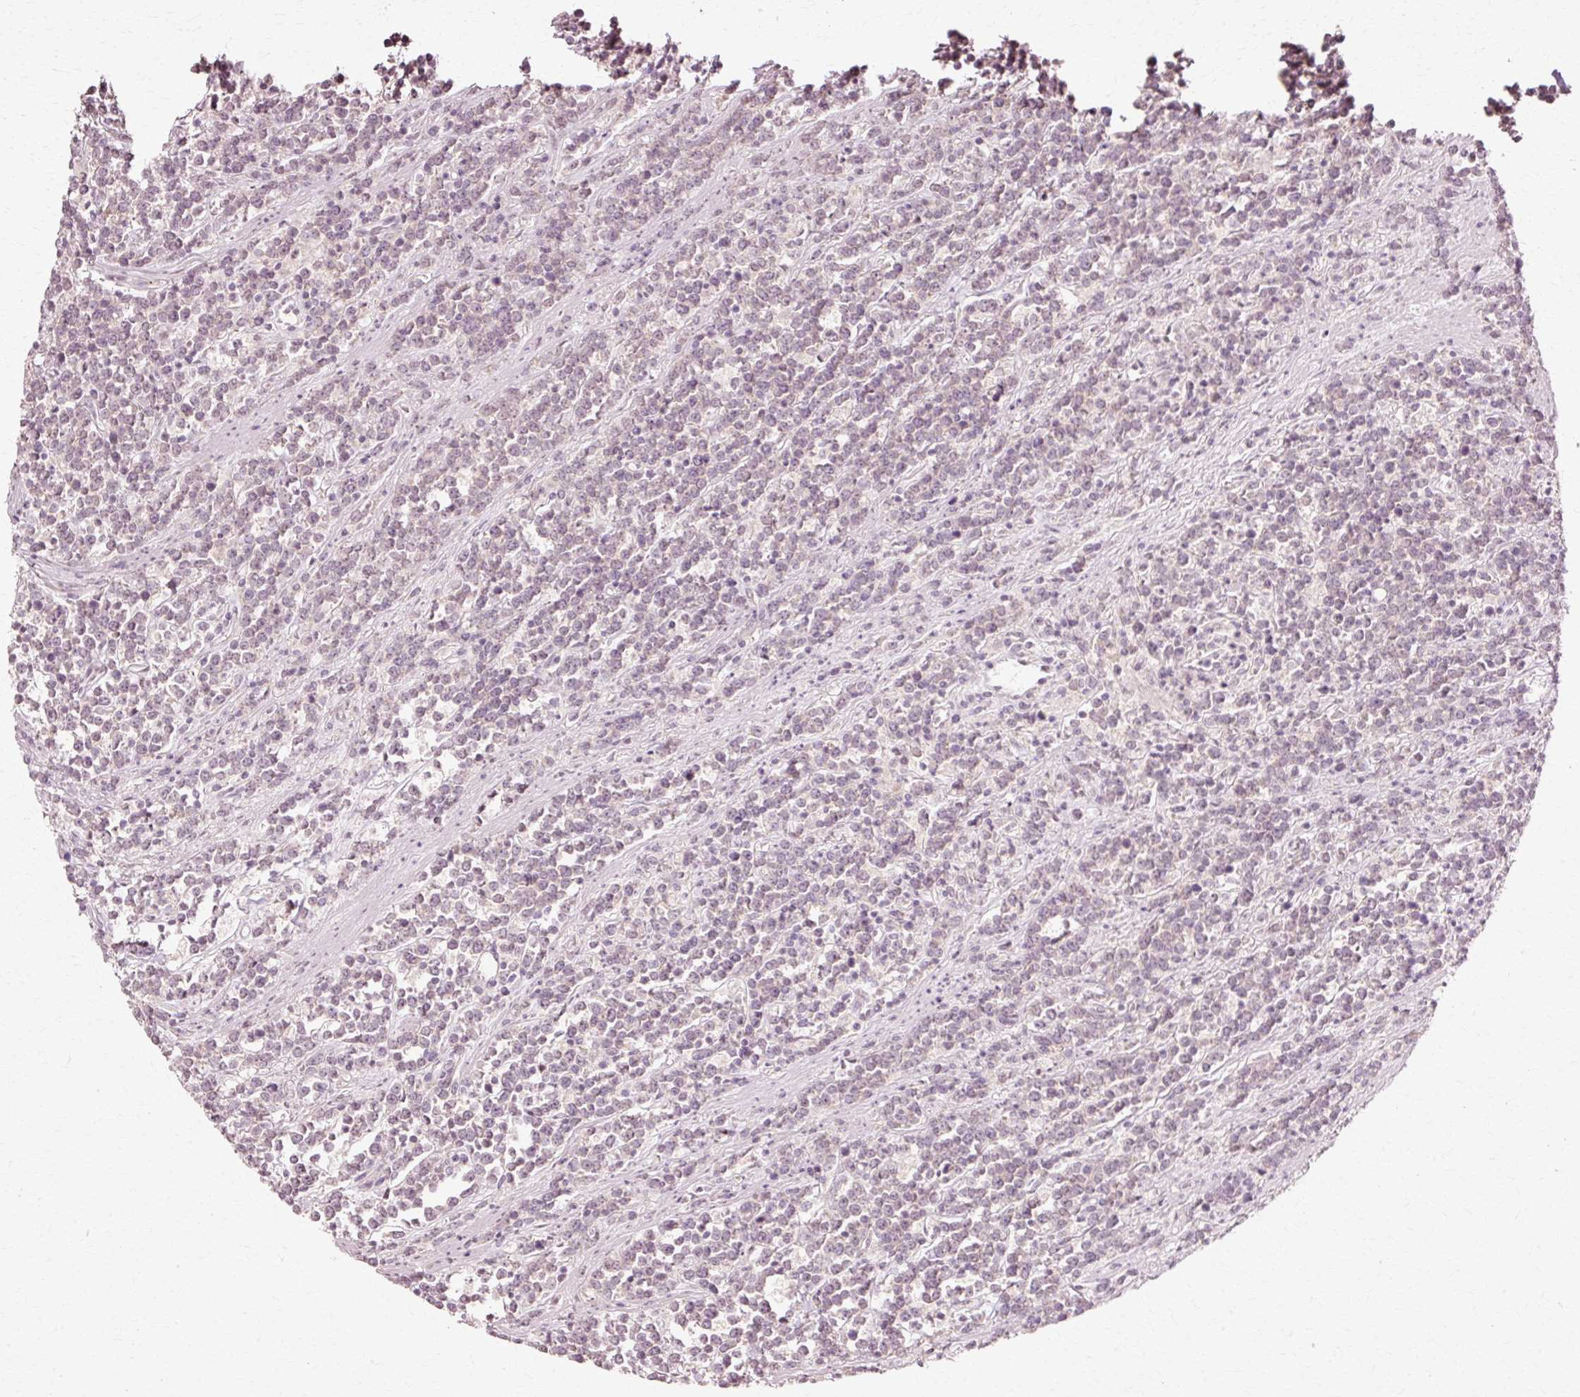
{"staining": {"intensity": "negative", "quantity": "none", "location": "none"}, "tissue": "lymphoma", "cell_type": "Tumor cells", "image_type": "cancer", "snomed": [{"axis": "morphology", "description": "Malignant lymphoma, non-Hodgkin's type, High grade"}, {"axis": "topography", "description": "Small intestine"}, {"axis": "topography", "description": "Colon"}], "caption": "Immunohistochemistry of lymphoma shows no expression in tumor cells.", "gene": "RGPD5", "patient": {"sex": "male", "age": 8}}